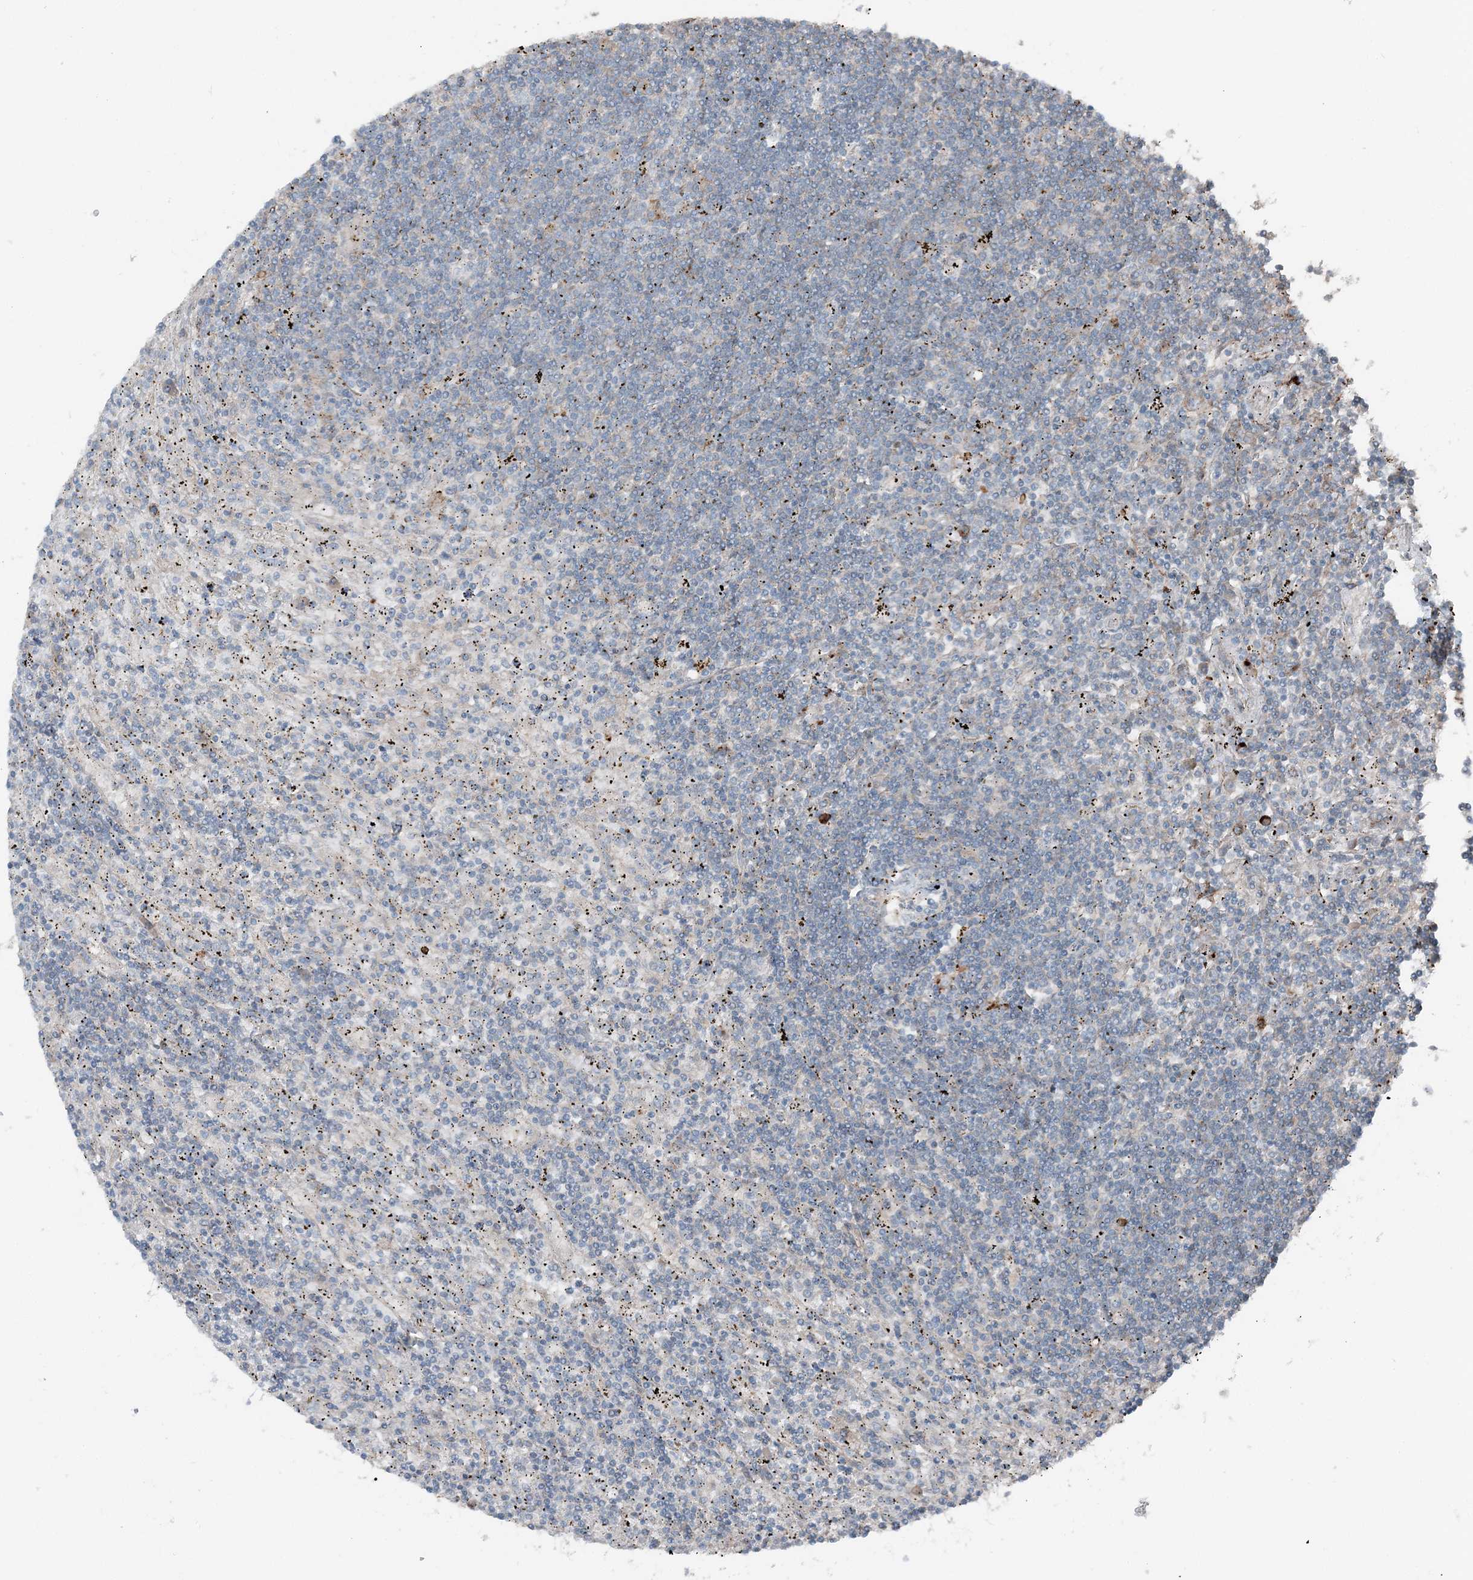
{"staining": {"intensity": "negative", "quantity": "none", "location": "none"}, "tissue": "lymphoma", "cell_type": "Tumor cells", "image_type": "cancer", "snomed": [{"axis": "morphology", "description": "Malignant lymphoma, non-Hodgkin's type, Low grade"}, {"axis": "topography", "description": "Spleen"}], "caption": "Immunohistochemical staining of lymphoma shows no significant positivity in tumor cells.", "gene": "KY", "patient": {"sex": "male", "age": 76}}